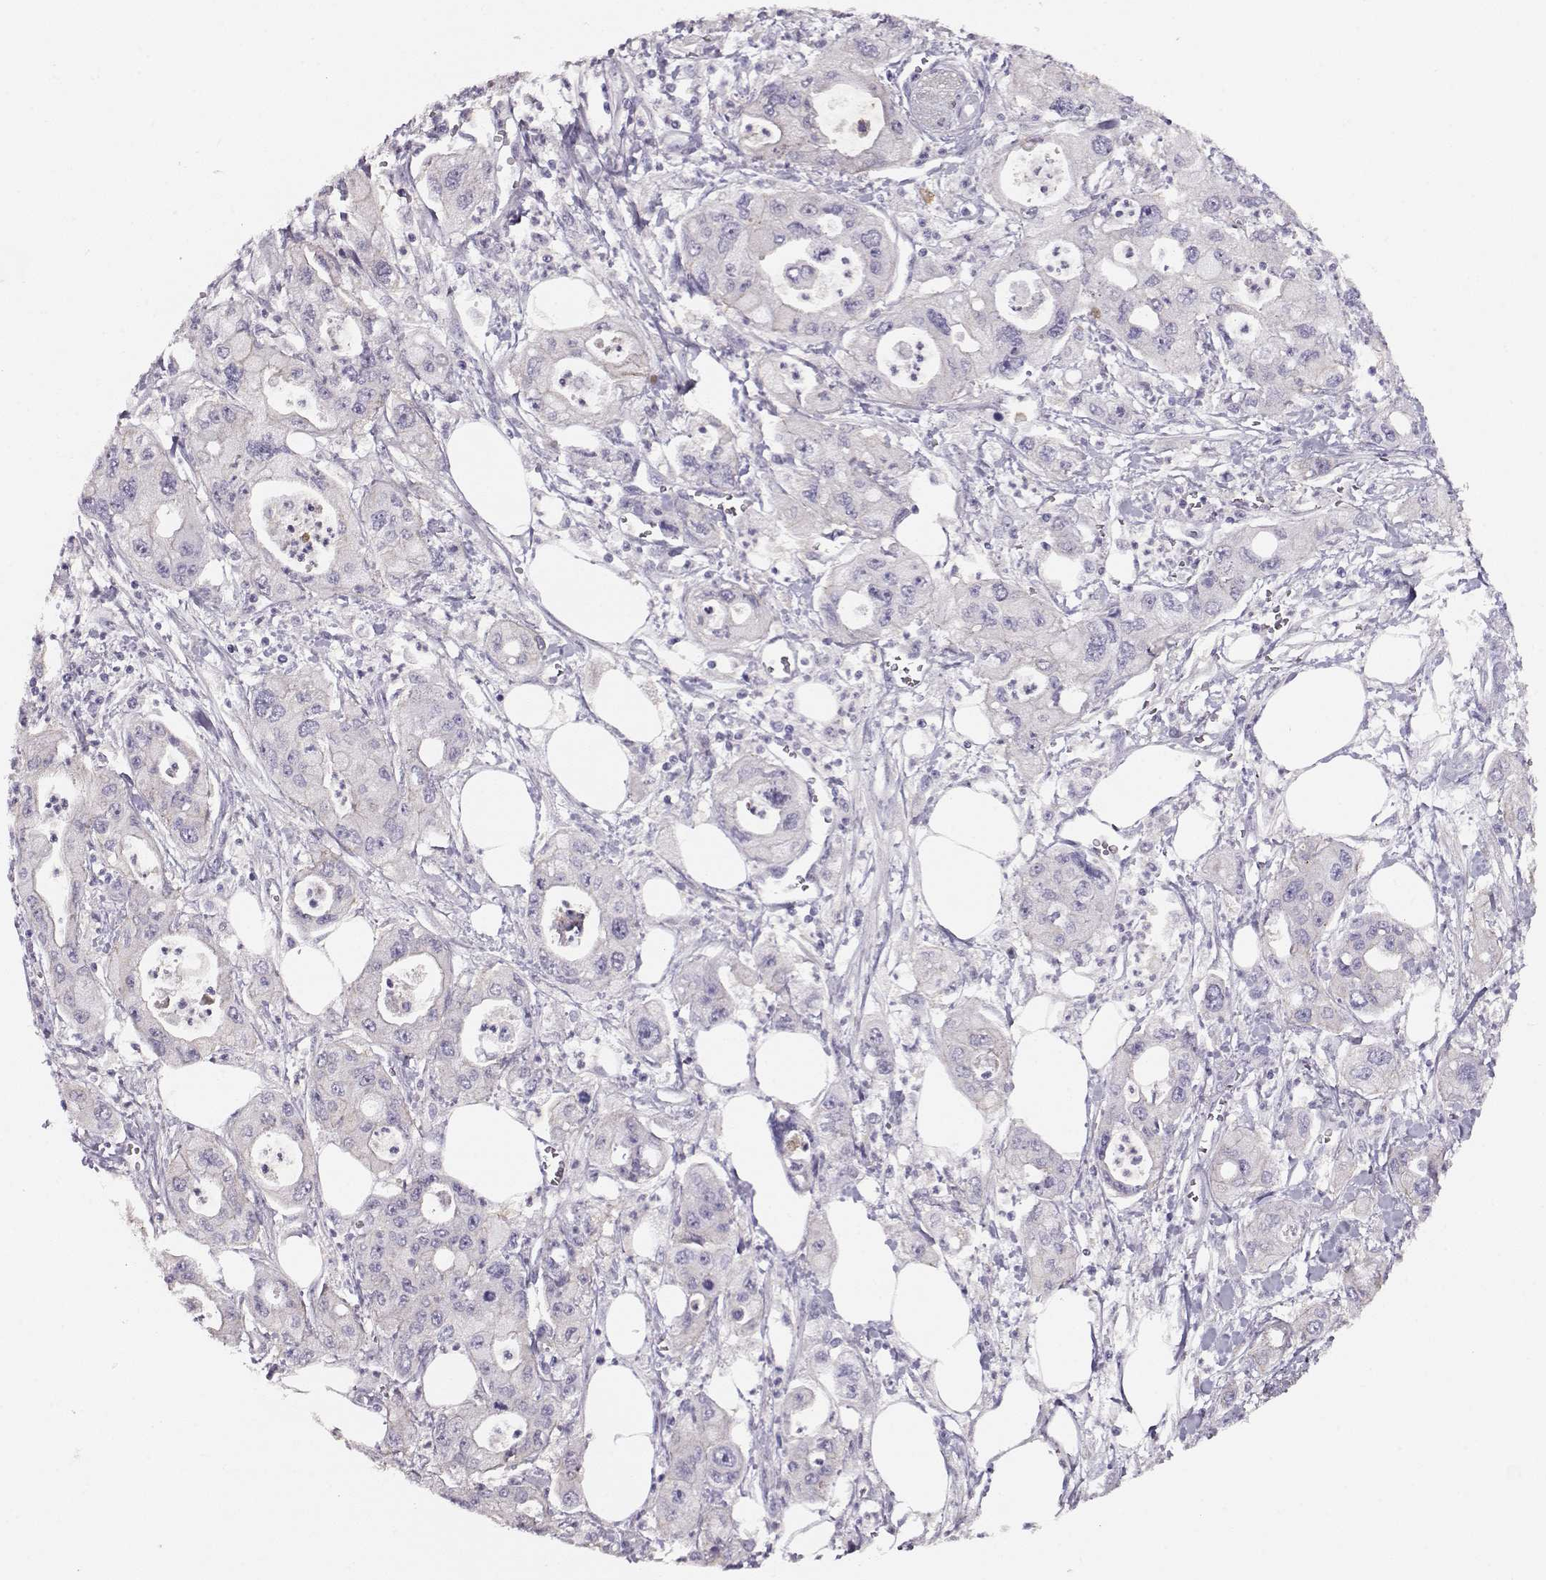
{"staining": {"intensity": "negative", "quantity": "none", "location": "none"}, "tissue": "pancreatic cancer", "cell_type": "Tumor cells", "image_type": "cancer", "snomed": [{"axis": "morphology", "description": "Adenocarcinoma, NOS"}, {"axis": "topography", "description": "Pancreas"}], "caption": "This photomicrograph is of adenocarcinoma (pancreatic) stained with IHC to label a protein in brown with the nuclei are counter-stained blue. There is no expression in tumor cells.", "gene": "NDRG4", "patient": {"sex": "male", "age": 70}}